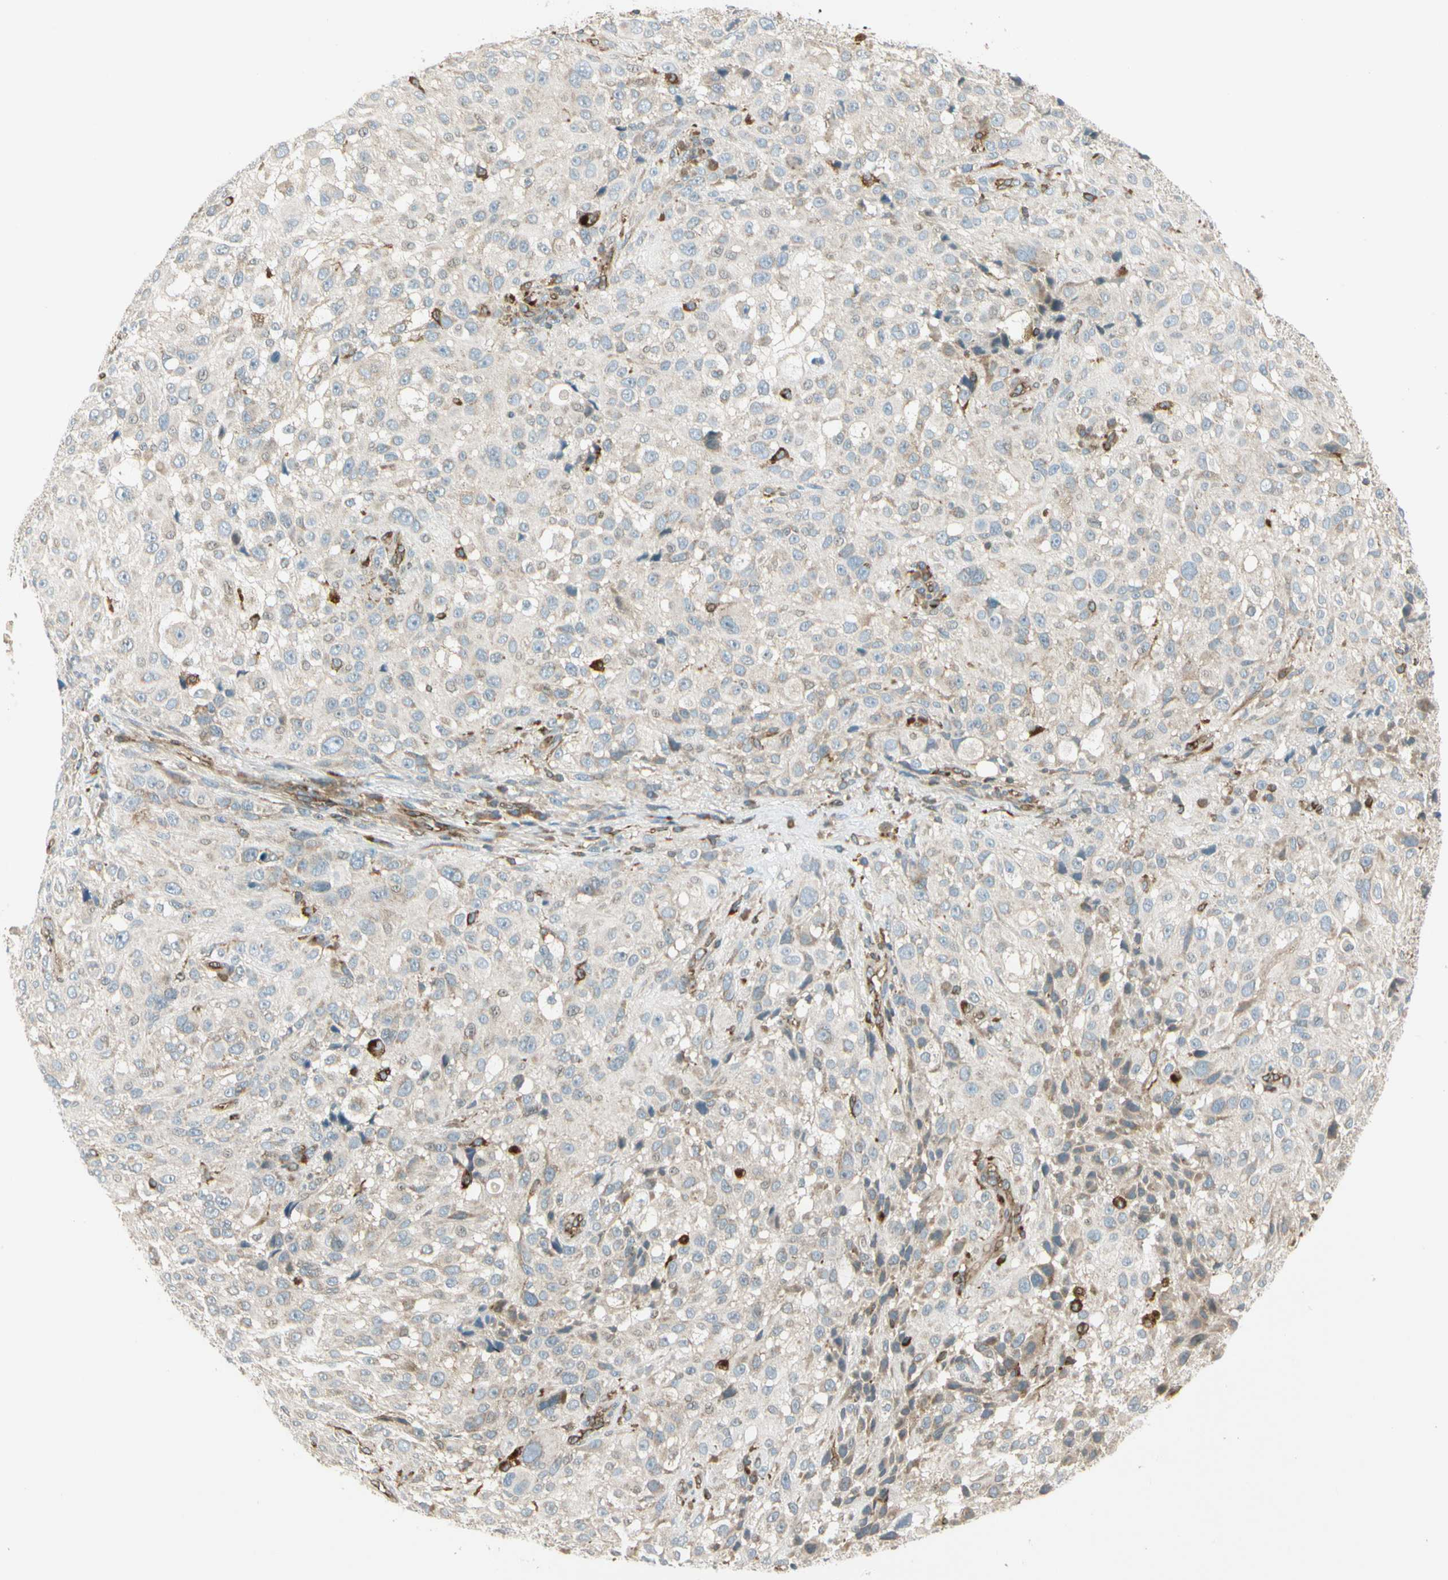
{"staining": {"intensity": "negative", "quantity": "none", "location": "none"}, "tissue": "melanoma", "cell_type": "Tumor cells", "image_type": "cancer", "snomed": [{"axis": "morphology", "description": "Necrosis, NOS"}, {"axis": "morphology", "description": "Malignant melanoma, NOS"}, {"axis": "topography", "description": "Skin"}], "caption": "The immunohistochemistry (IHC) micrograph has no significant staining in tumor cells of malignant melanoma tissue.", "gene": "TRIO", "patient": {"sex": "female", "age": 87}}